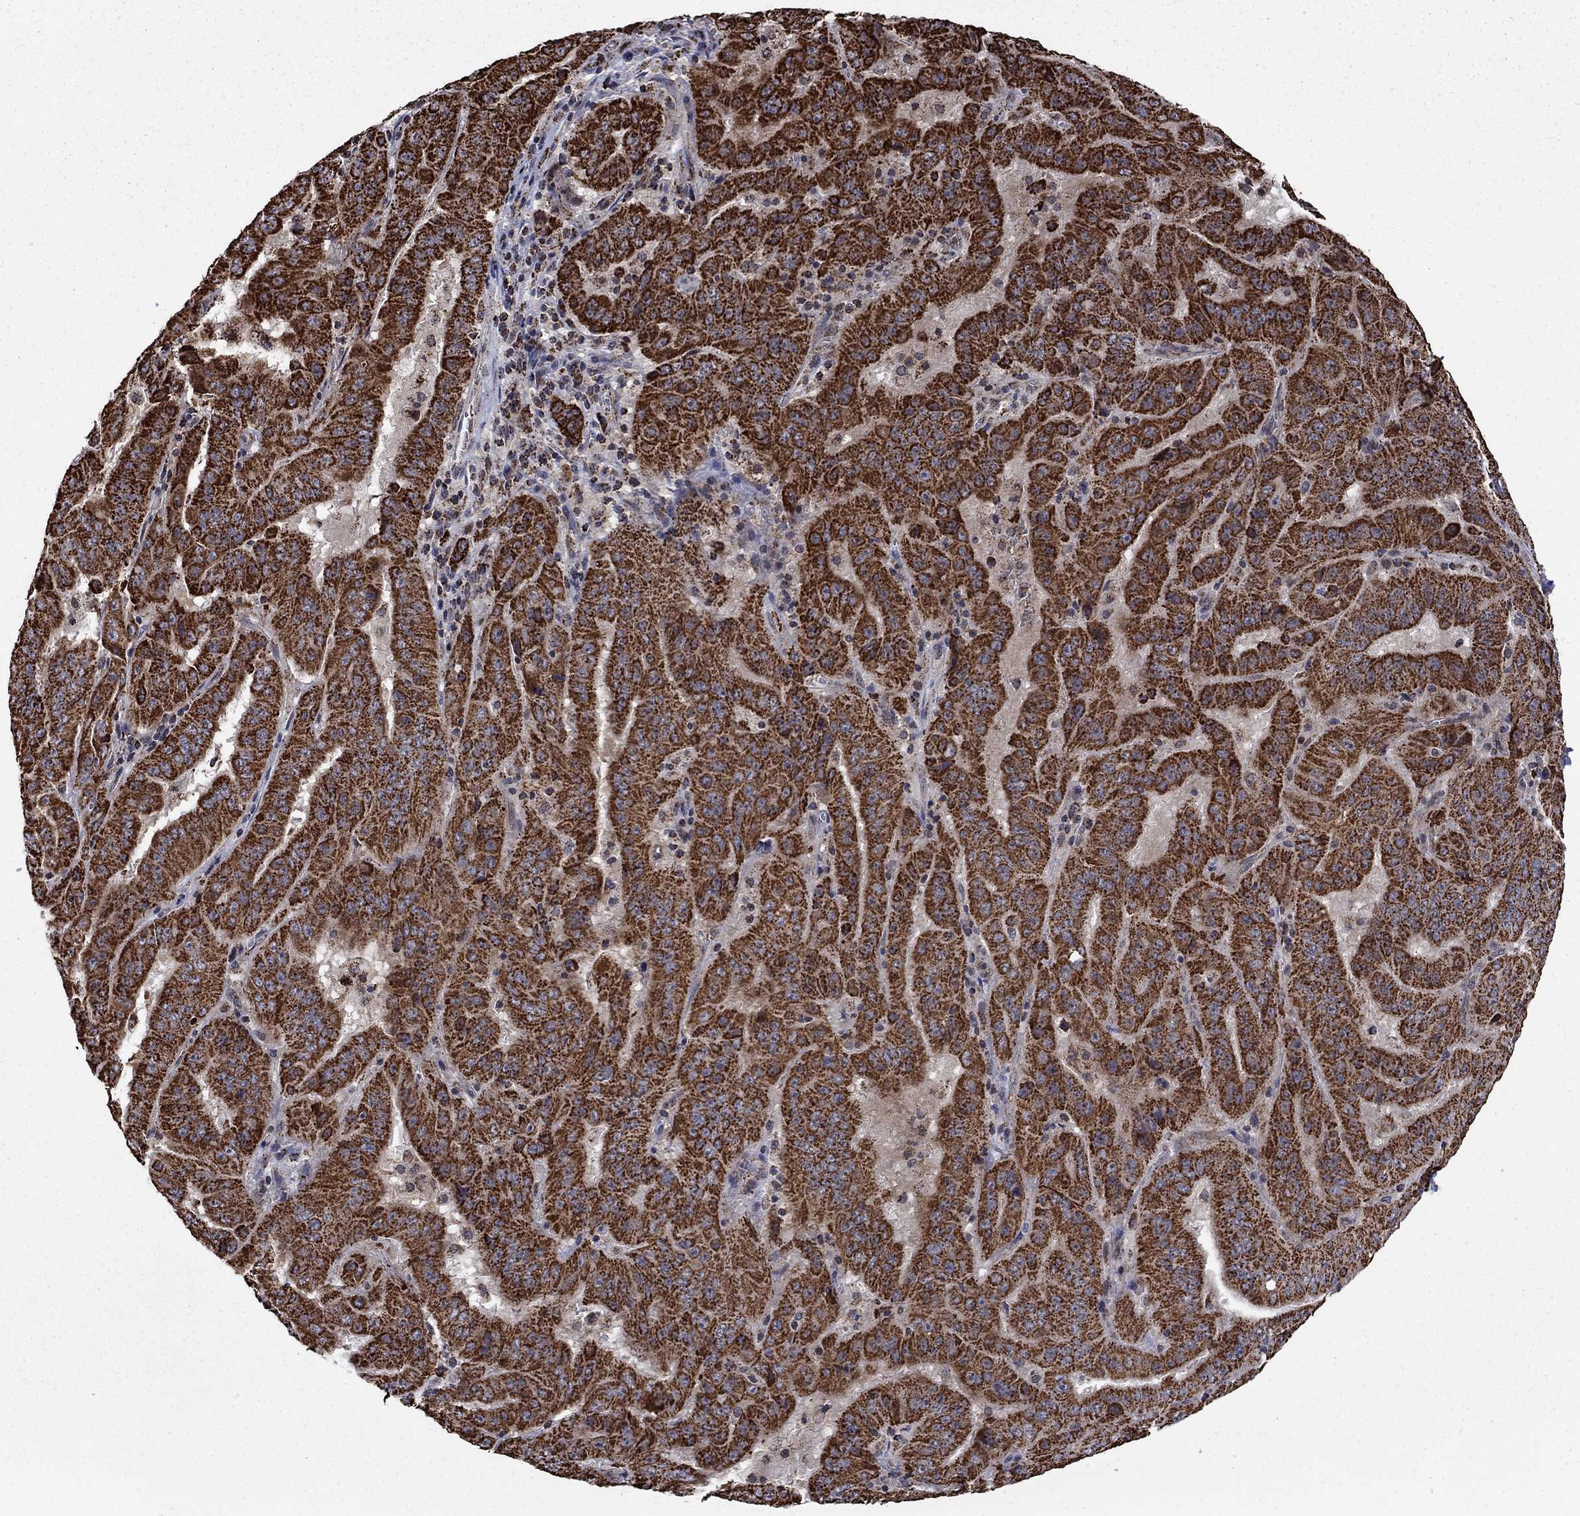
{"staining": {"intensity": "strong", "quantity": ">75%", "location": "cytoplasmic/membranous"}, "tissue": "pancreatic cancer", "cell_type": "Tumor cells", "image_type": "cancer", "snomed": [{"axis": "morphology", "description": "Adenocarcinoma, NOS"}, {"axis": "topography", "description": "Pancreas"}], "caption": "Immunohistochemistry photomicrograph of pancreatic adenocarcinoma stained for a protein (brown), which demonstrates high levels of strong cytoplasmic/membranous staining in approximately >75% of tumor cells.", "gene": "MOAP1", "patient": {"sex": "male", "age": 63}}